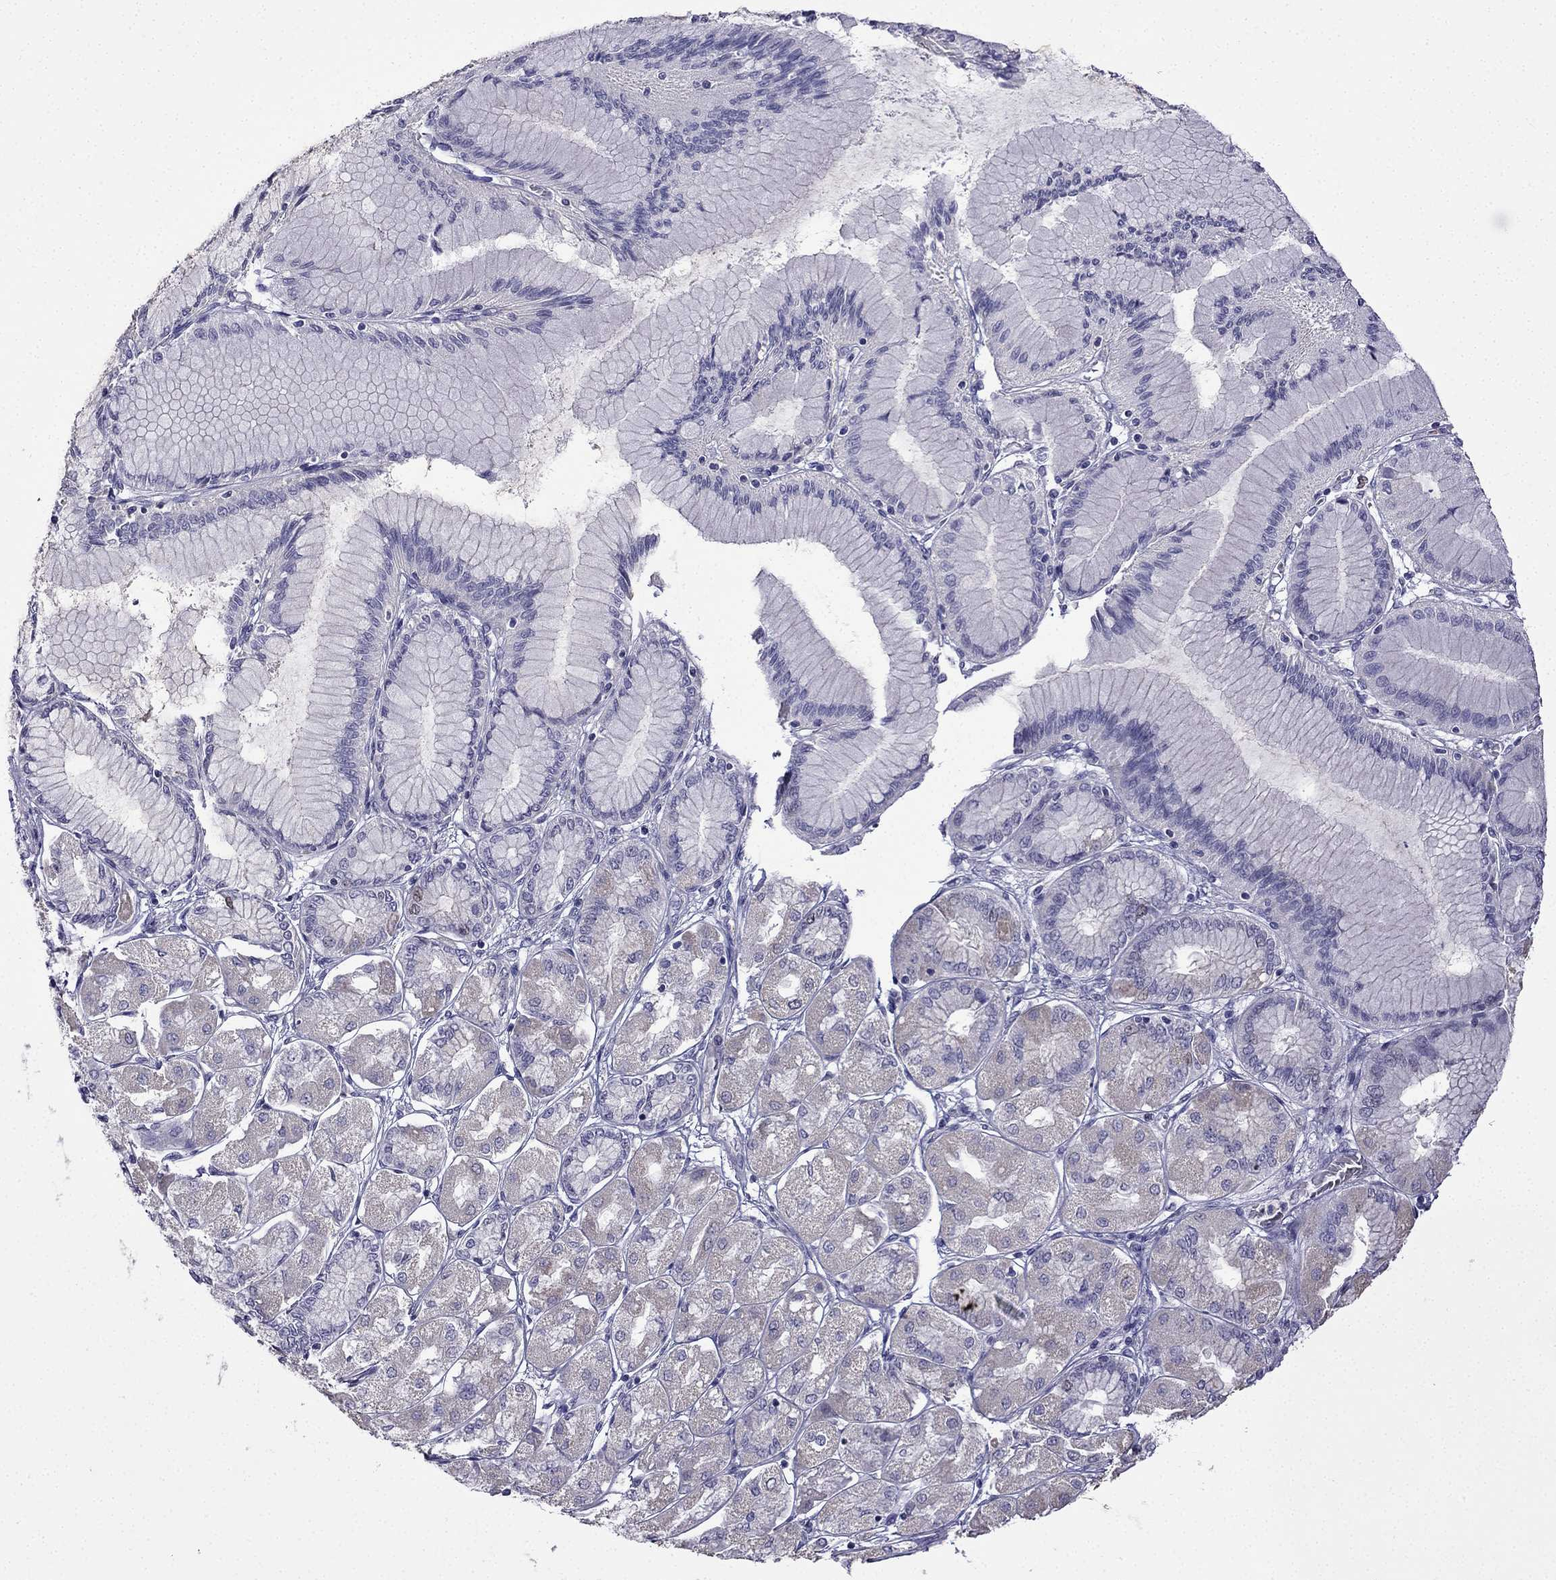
{"staining": {"intensity": "weak", "quantity": "<25%", "location": "nuclear"}, "tissue": "stomach cancer", "cell_type": "Tumor cells", "image_type": "cancer", "snomed": [{"axis": "morphology", "description": "Normal tissue, NOS"}, {"axis": "morphology", "description": "Adenocarcinoma, NOS"}, {"axis": "morphology", "description": "Adenocarcinoma, High grade"}, {"axis": "topography", "description": "Stomach, upper"}, {"axis": "topography", "description": "Stomach"}], "caption": "Protein analysis of stomach adenocarcinoma shows no significant staining in tumor cells.", "gene": "UHRF1", "patient": {"sex": "female", "age": 65}}